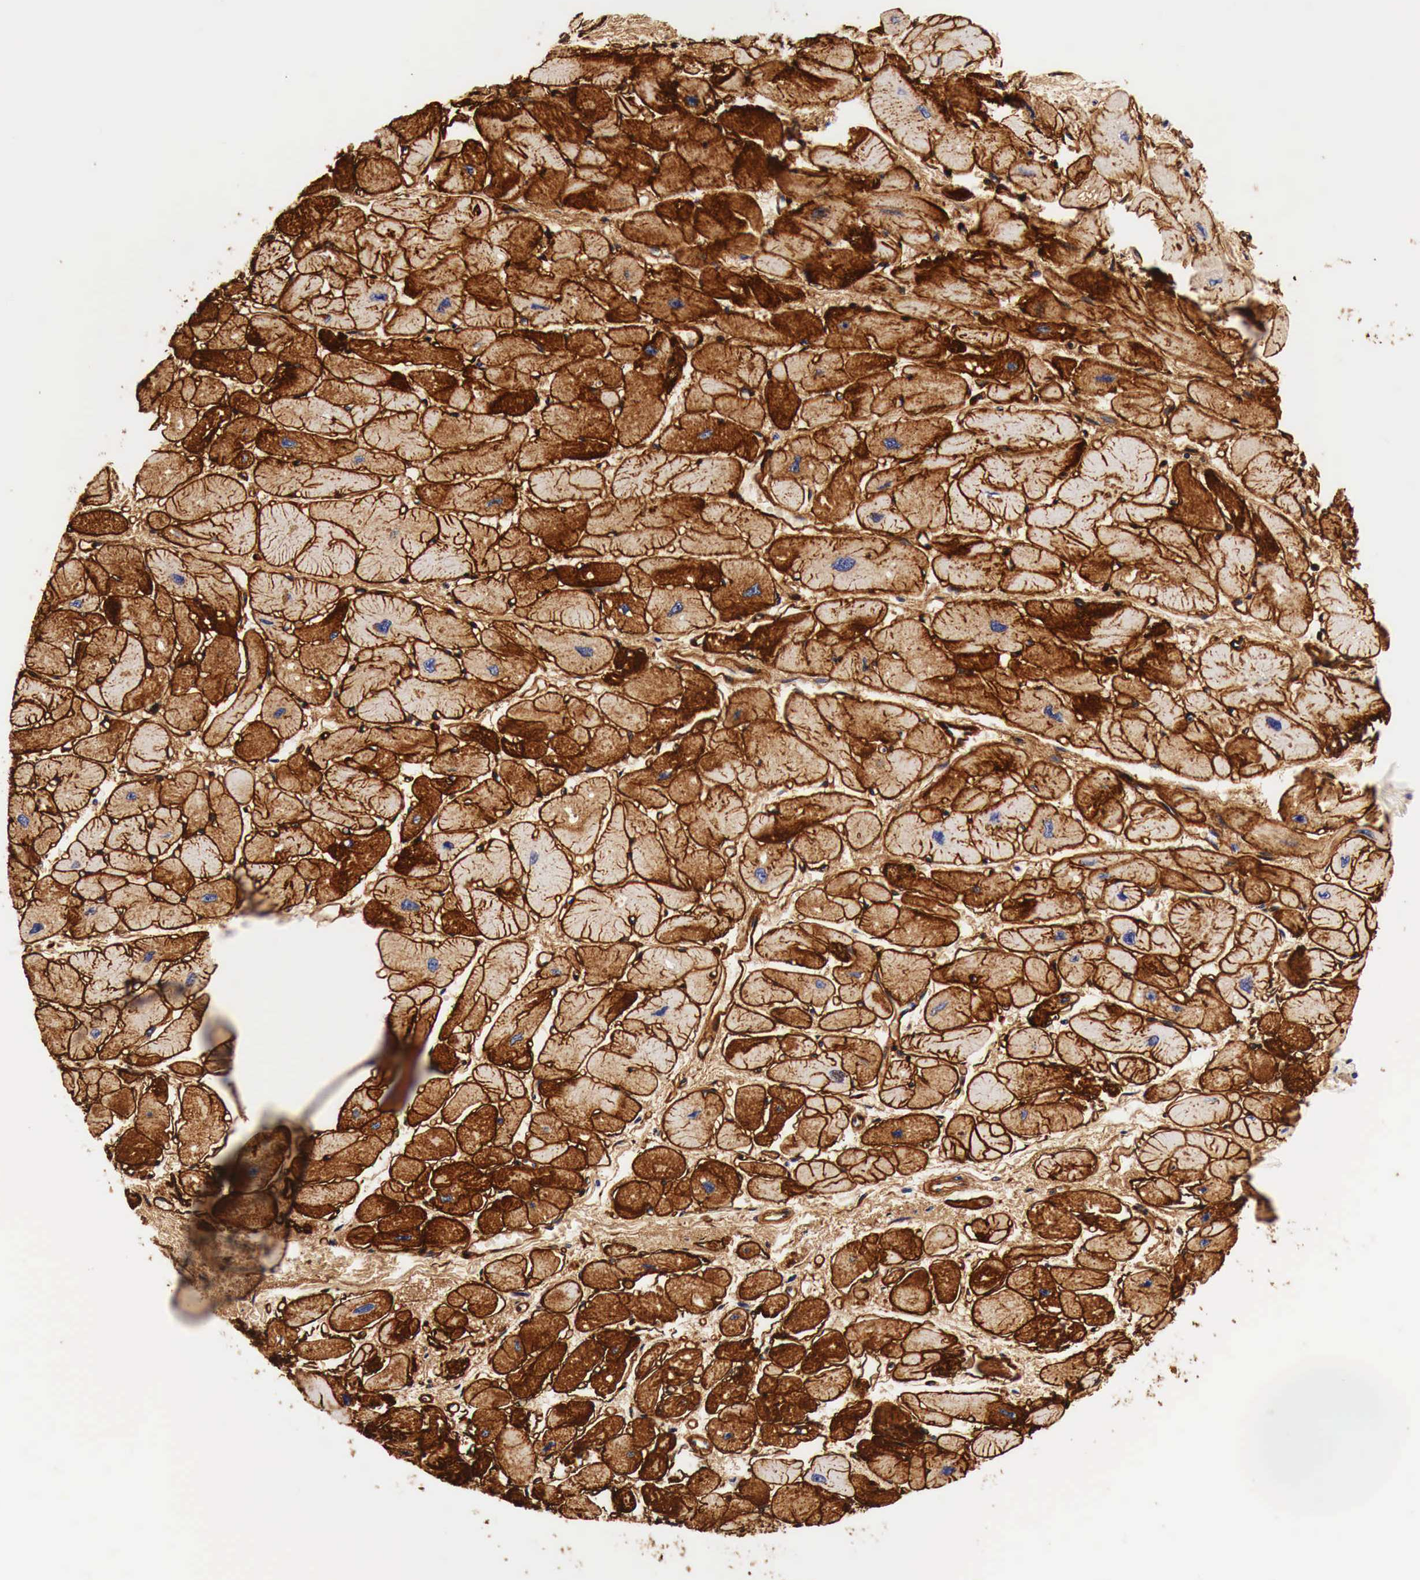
{"staining": {"intensity": "strong", "quantity": ">75%", "location": "cytoplasmic/membranous"}, "tissue": "heart muscle", "cell_type": "Cardiomyocytes", "image_type": "normal", "snomed": [{"axis": "morphology", "description": "Normal tissue, NOS"}, {"axis": "topography", "description": "Heart"}], "caption": "This photomicrograph reveals IHC staining of unremarkable heart muscle, with high strong cytoplasmic/membranous positivity in approximately >75% of cardiomyocytes.", "gene": "LAMB2", "patient": {"sex": "female", "age": 54}}